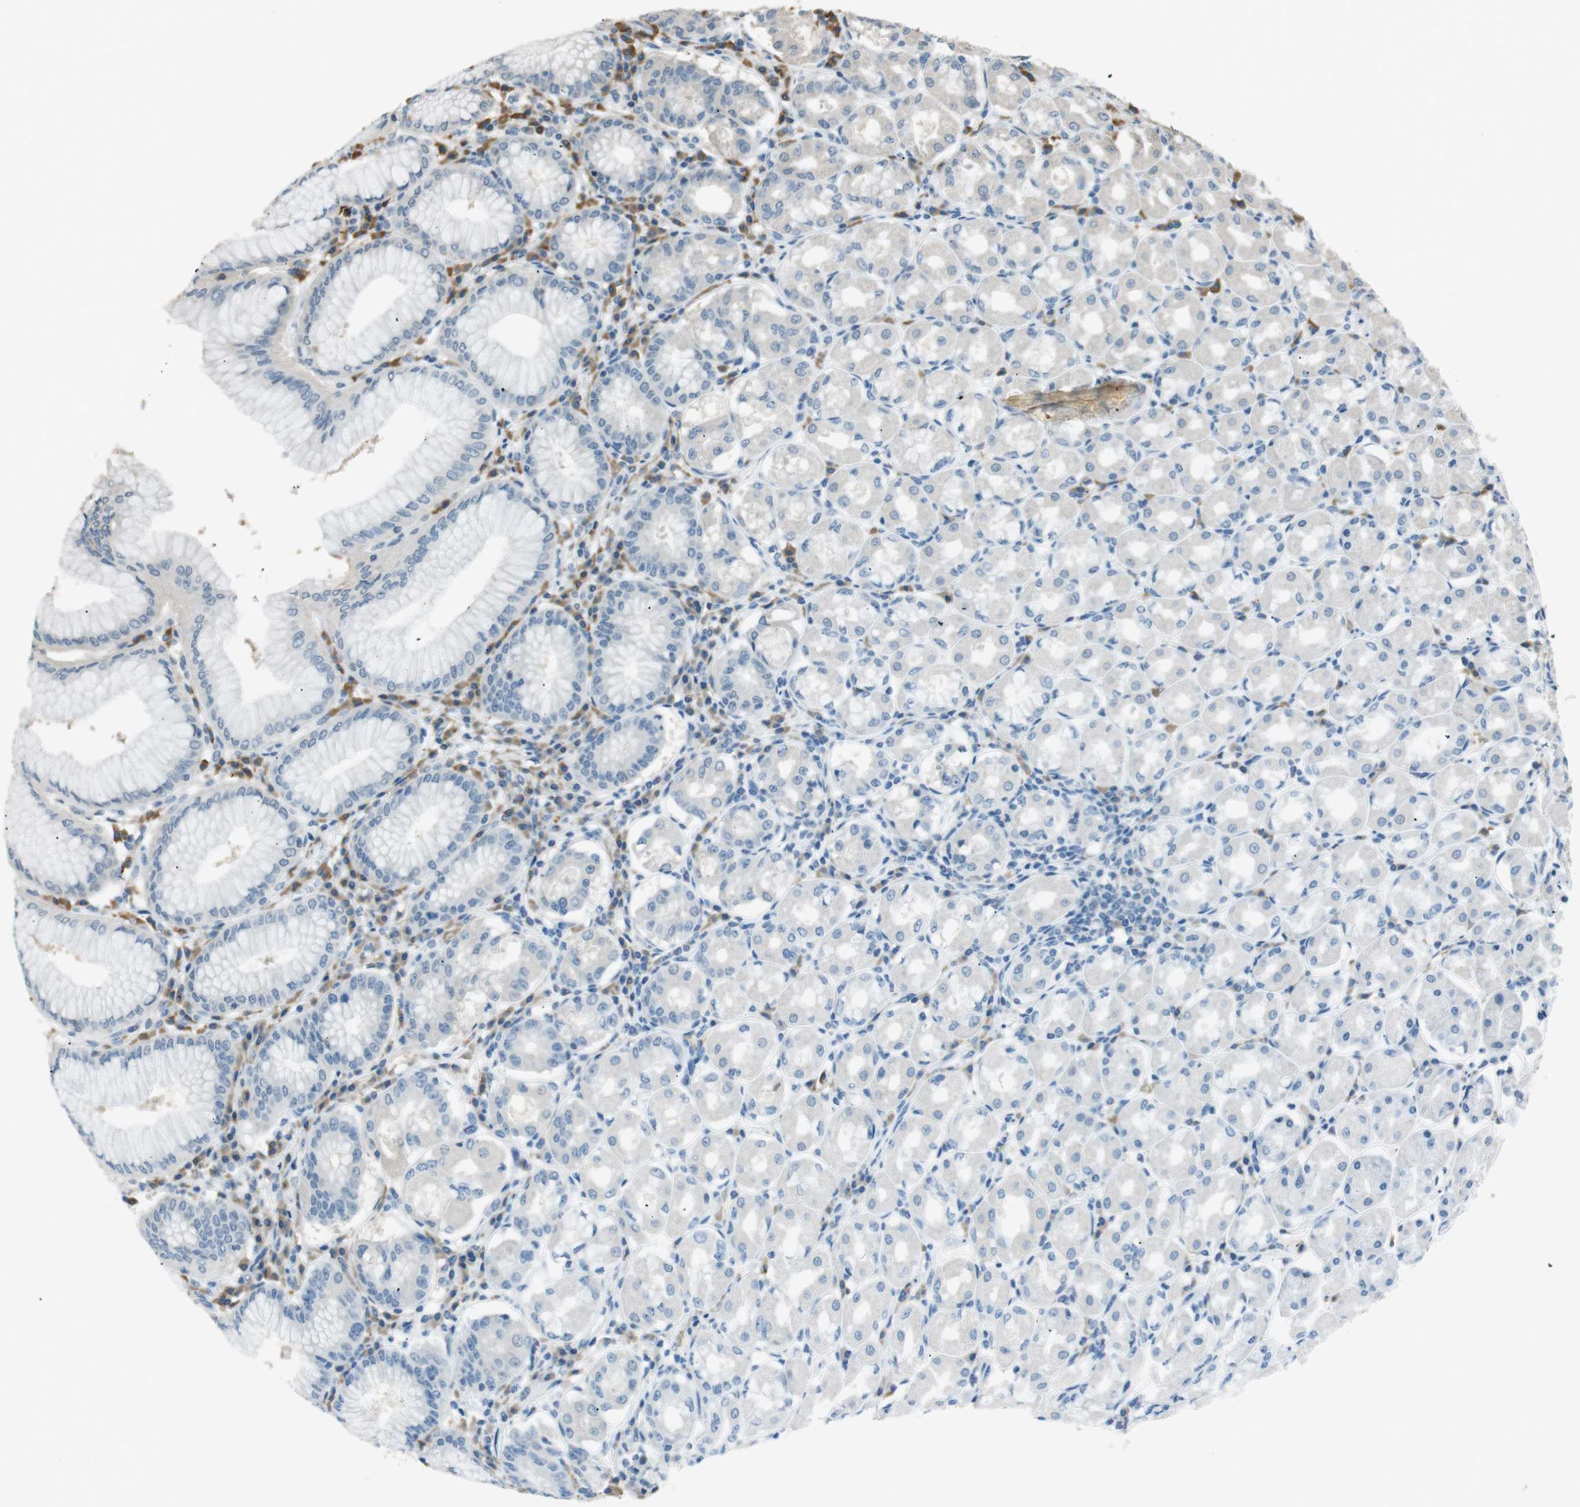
{"staining": {"intensity": "weak", "quantity": "<25%", "location": "cytoplasmic/membranous"}, "tissue": "stomach", "cell_type": "Glandular cells", "image_type": "normal", "snomed": [{"axis": "morphology", "description": "Normal tissue, NOS"}, {"axis": "topography", "description": "Stomach"}, {"axis": "topography", "description": "Stomach, lower"}], "caption": "Immunohistochemistry (IHC) photomicrograph of unremarkable stomach stained for a protein (brown), which exhibits no expression in glandular cells.", "gene": "MAGI2", "patient": {"sex": "female", "age": 56}}